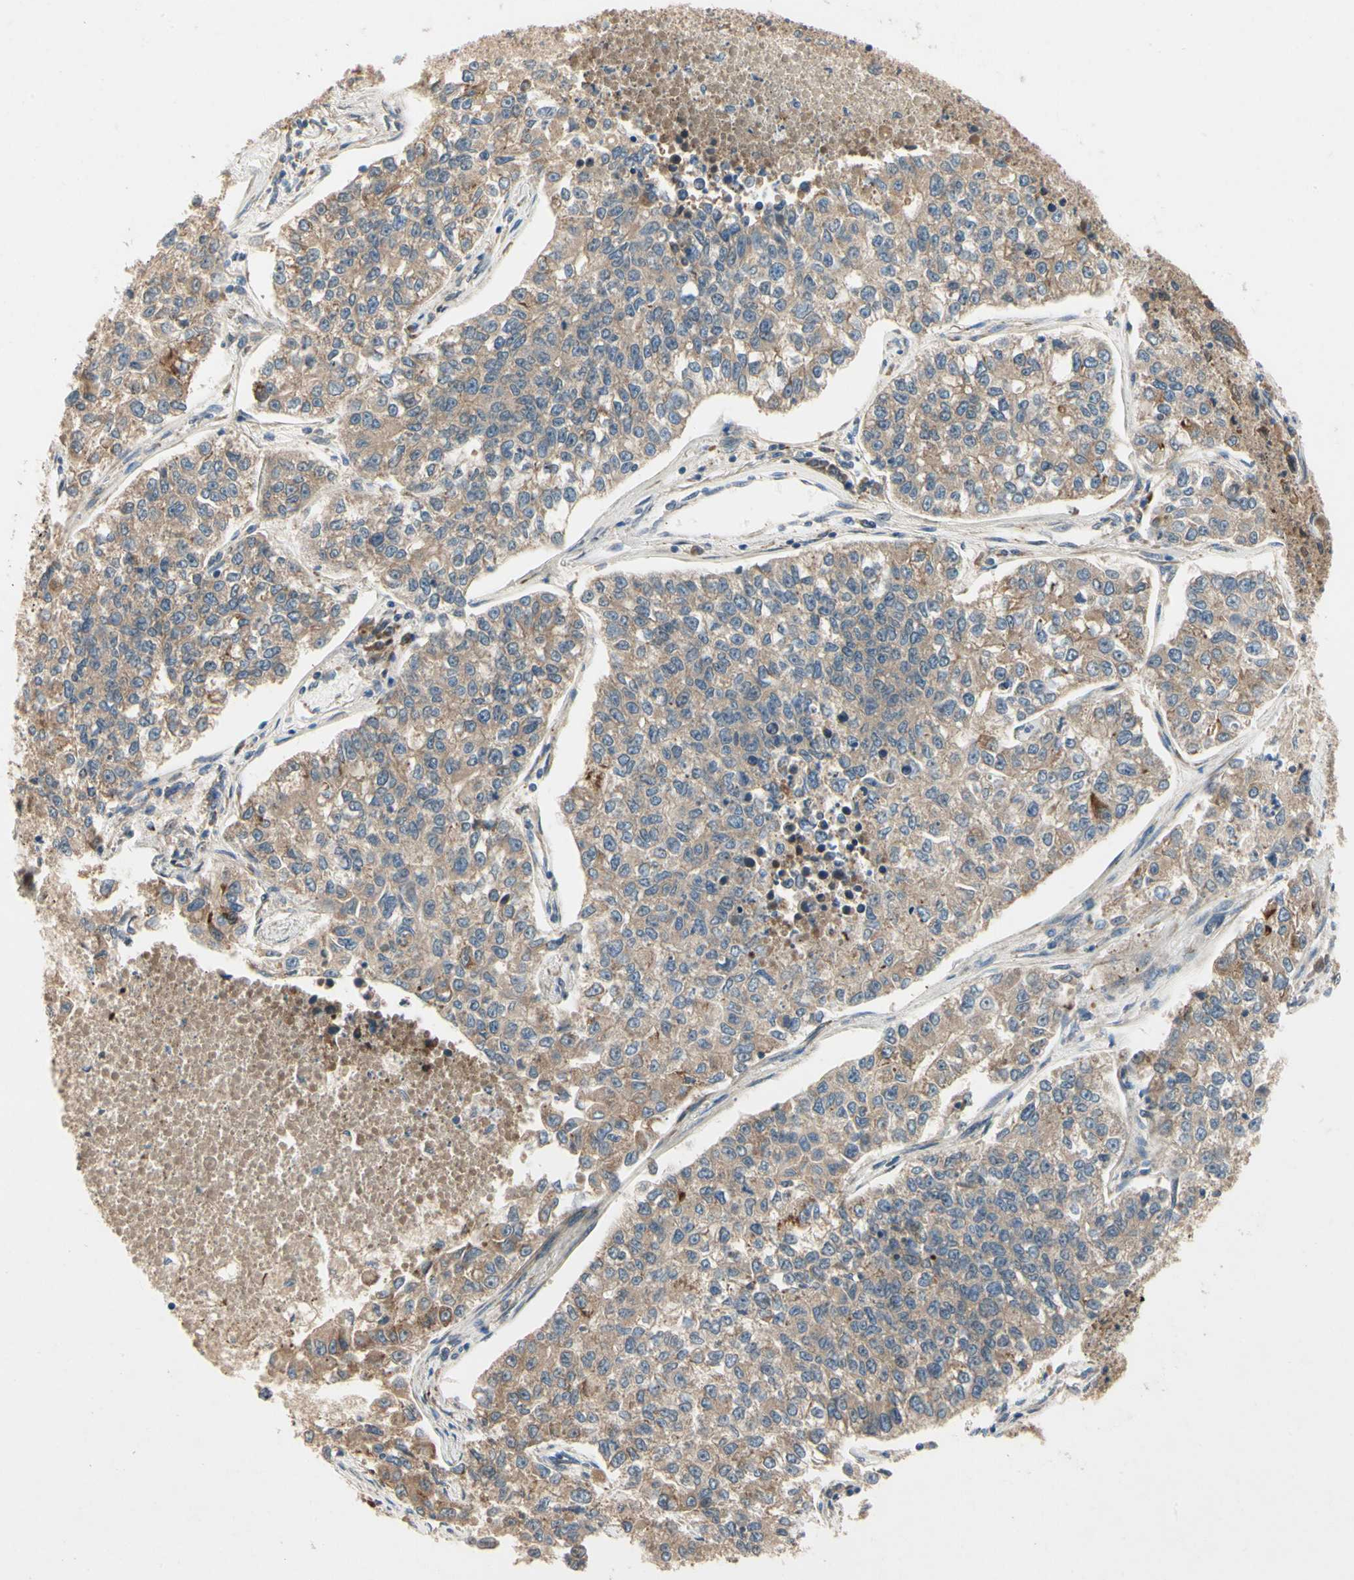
{"staining": {"intensity": "moderate", "quantity": ">75%", "location": "cytoplasmic/membranous"}, "tissue": "lung cancer", "cell_type": "Tumor cells", "image_type": "cancer", "snomed": [{"axis": "morphology", "description": "Adenocarcinoma, NOS"}, {"axis": "topography", "description": "Lung"}], "caption": "Protein expression analysis of human adenocarcinoma (lung) reveals moderate cytoplasmic/membranous positivity in approximately >75% of tumor cells.", "gene": "TDRP", "patient": {"sex": "male", "age": 49}}